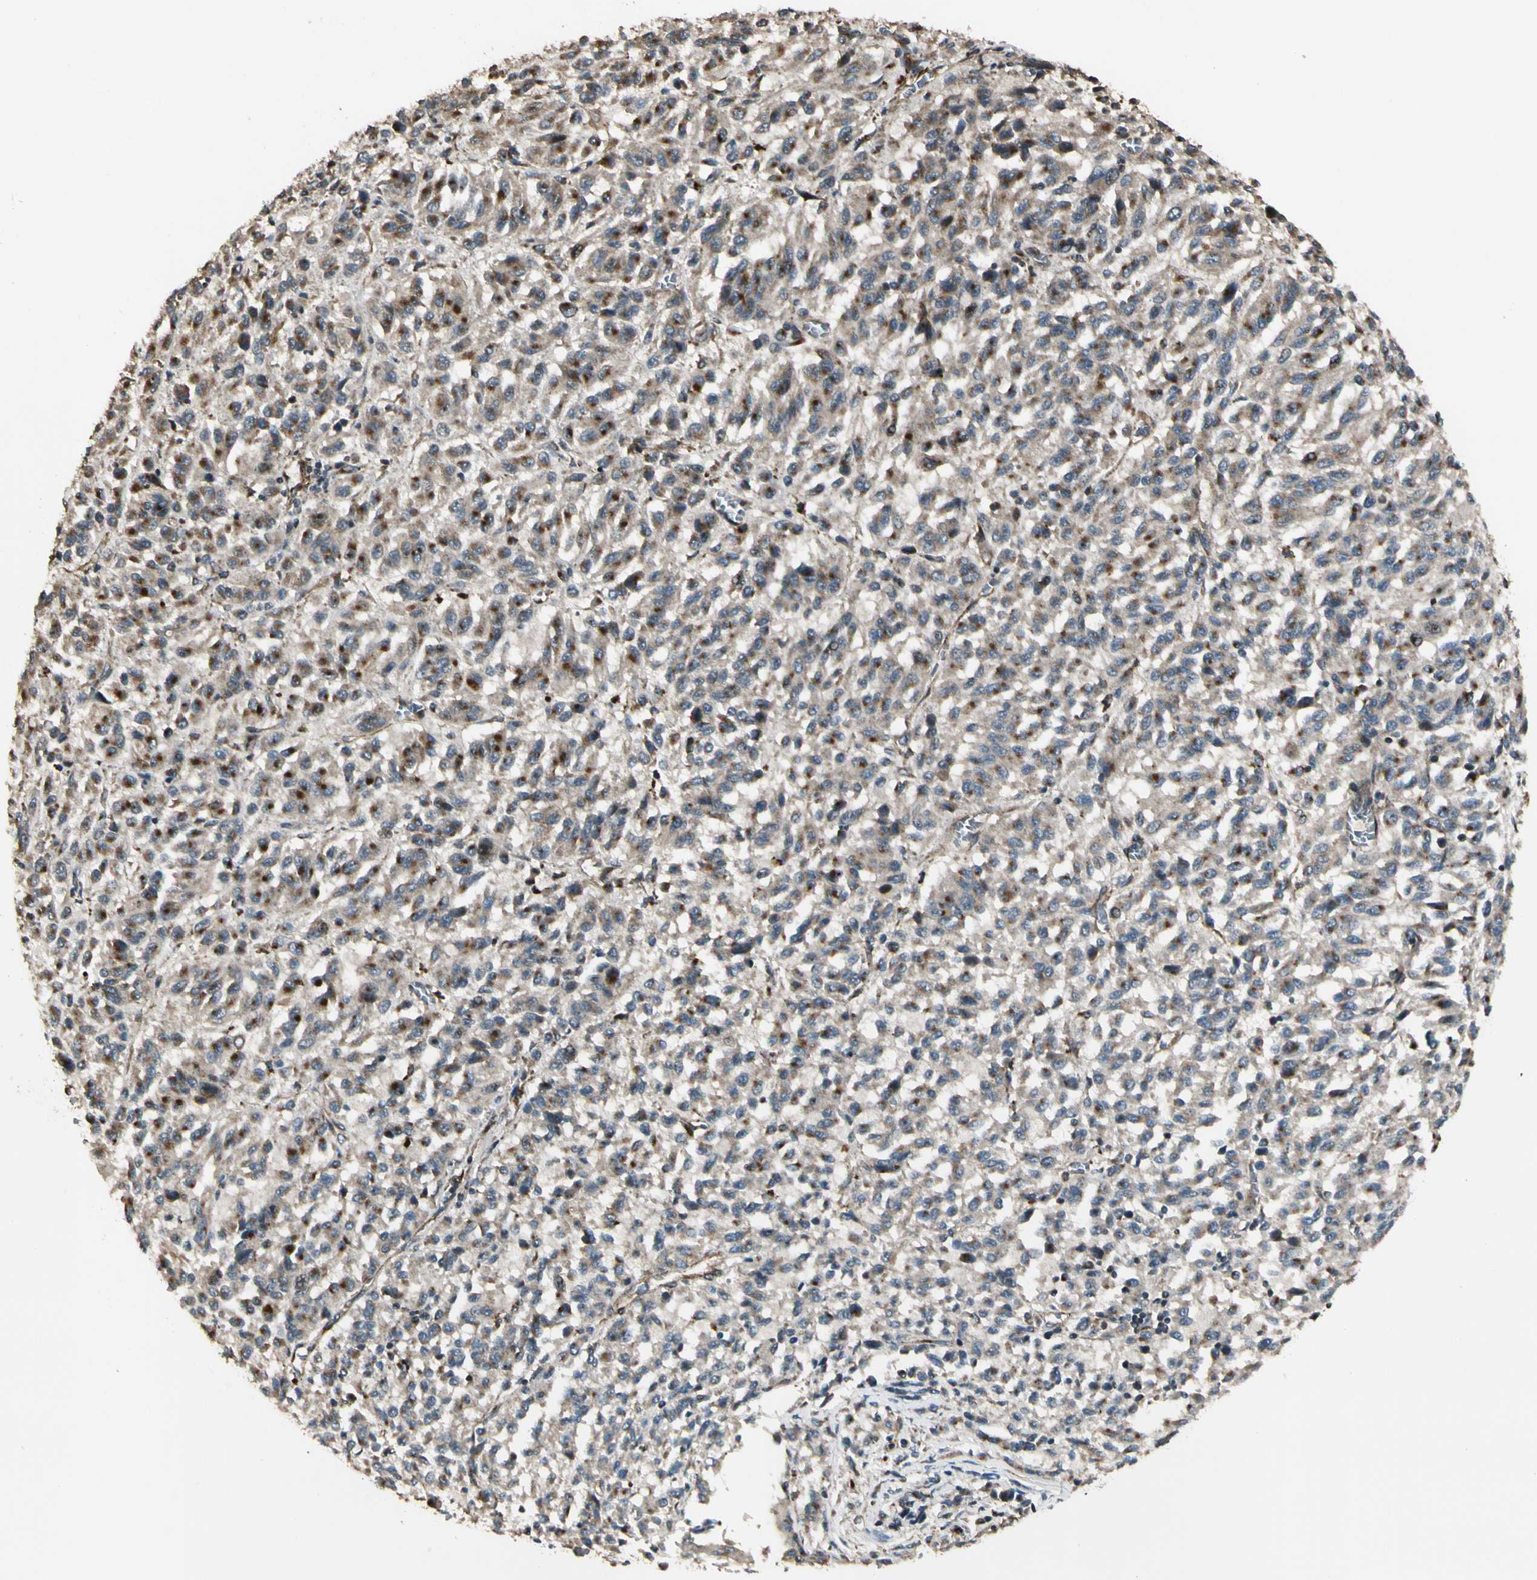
{"staining": {"intensity": "moderate", "quantity": "25%-75%", "location": "cytoplasmic/membranous"}, "tissue": "melanoma", "cell_type": "Tumor cells", "image_type": "cancer", "snomed": [{"axis": "morphology", "description": "Malignant melanoma, Metastatic site"}, {"axis": "topography", "description": "Lung"}], "caption": "Immunohistochemistry micrograph of neoplastic tissue: human malignant melanoma (metastatic site) stained using IHC demonstrates medium levels of moderate protein expression localized specifically in the cytoplasmic/membranous of tumor cells, appearing as a cytoplasmic/membranous brown color.", "gene": "GCK", "patient": {"sex": "male", "age": 64}}